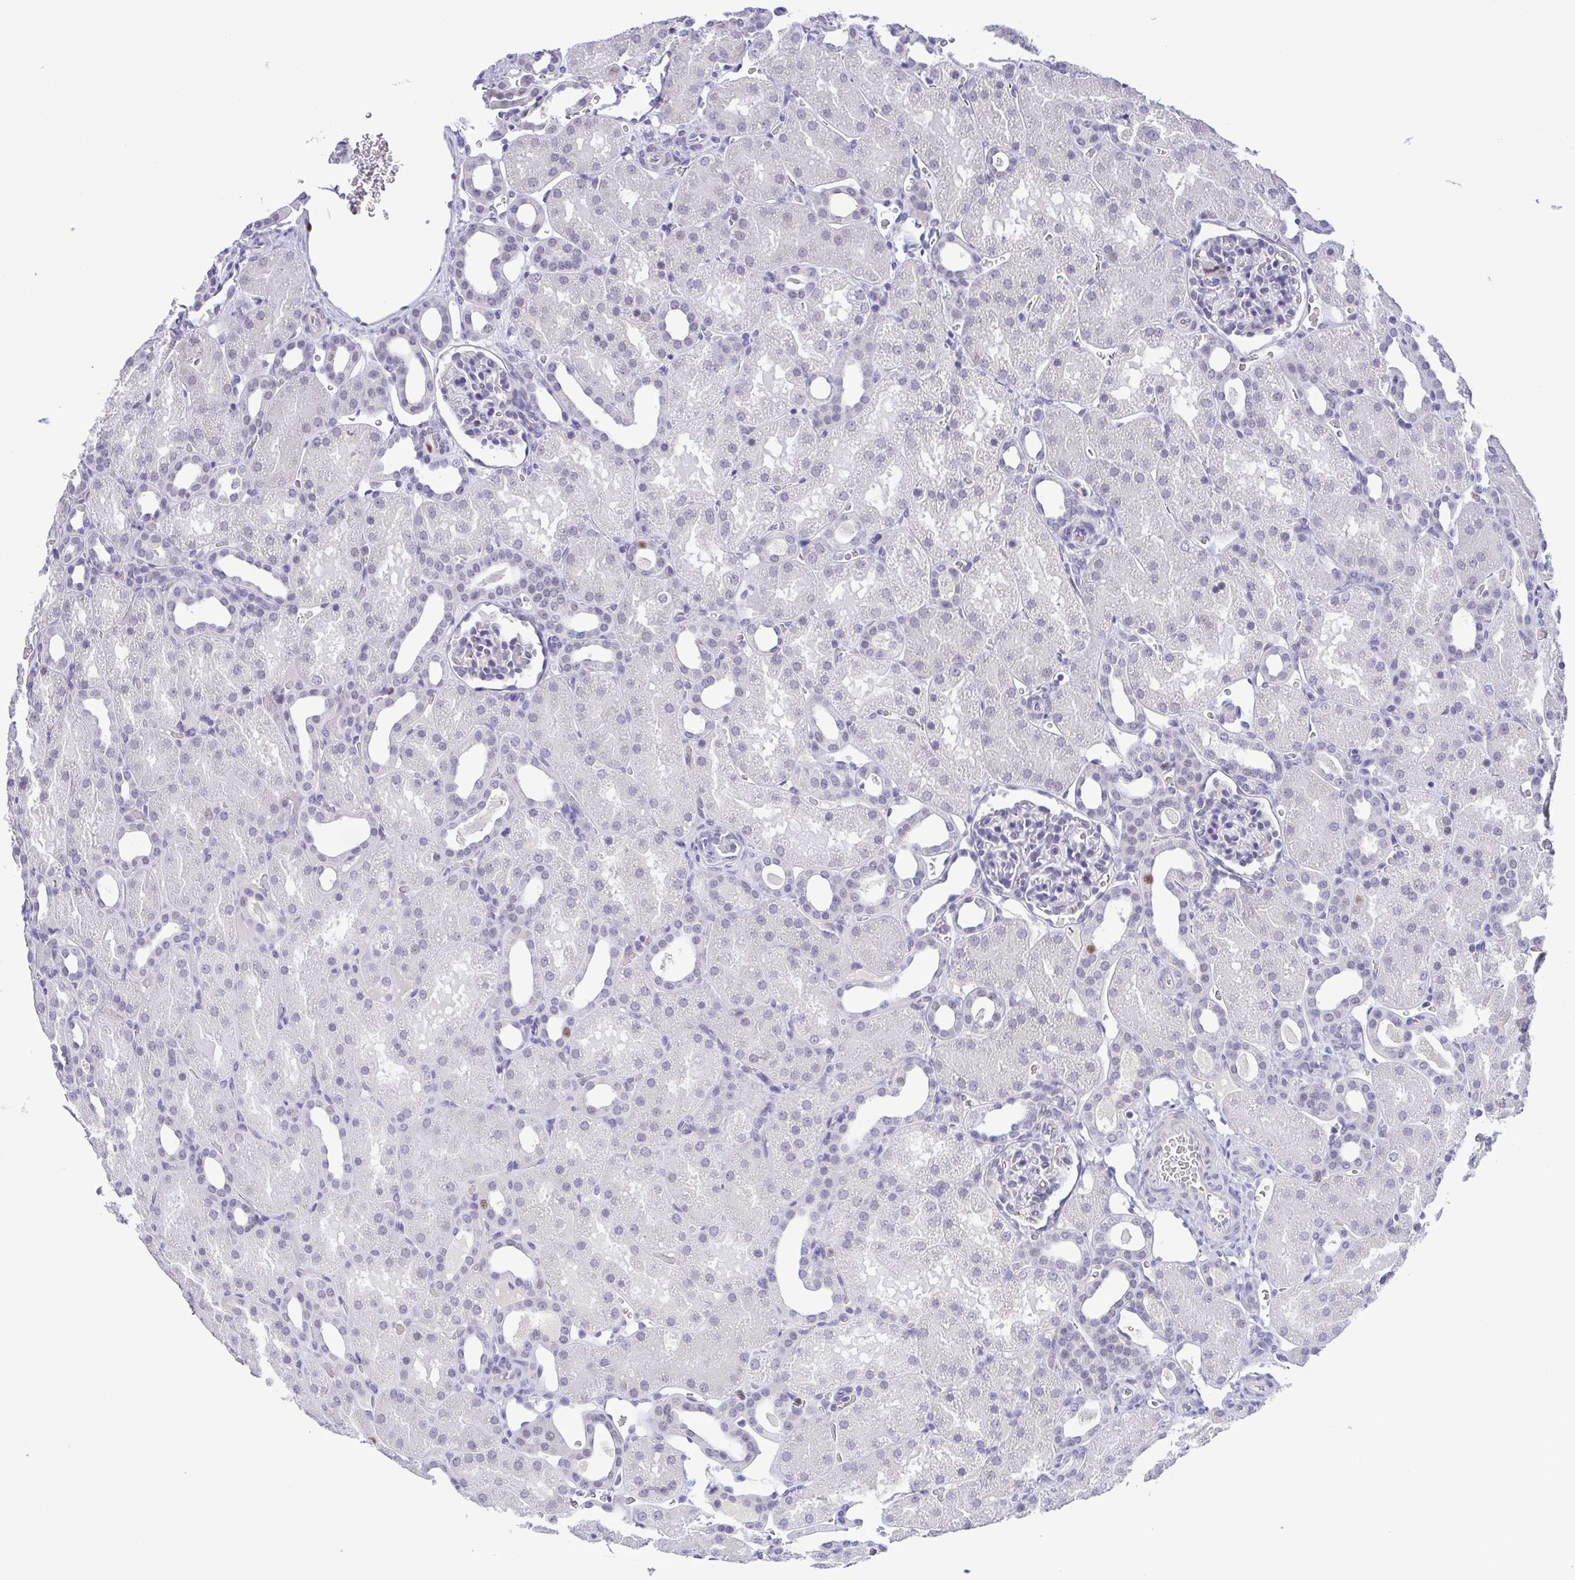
{"staining": {"intensity": "negative", "quantity": "none", "location": "none"}, "tissue": "kidney", "cell_type": "Cells in glomeruli", "image_type": "normal", "snomed": [{"axis": "morphology", "description": "Normal tissue, NOS"}, {"axis": "topography", "description": "Kidney"}], "caption": "This is a histopathology image of immunohistochemistry (IHC) staining of normal kidney, which shows no positivity in cells in glomeruli.", "gene": "TIPIN", "patient": {"sex": "male", "age": 2}}